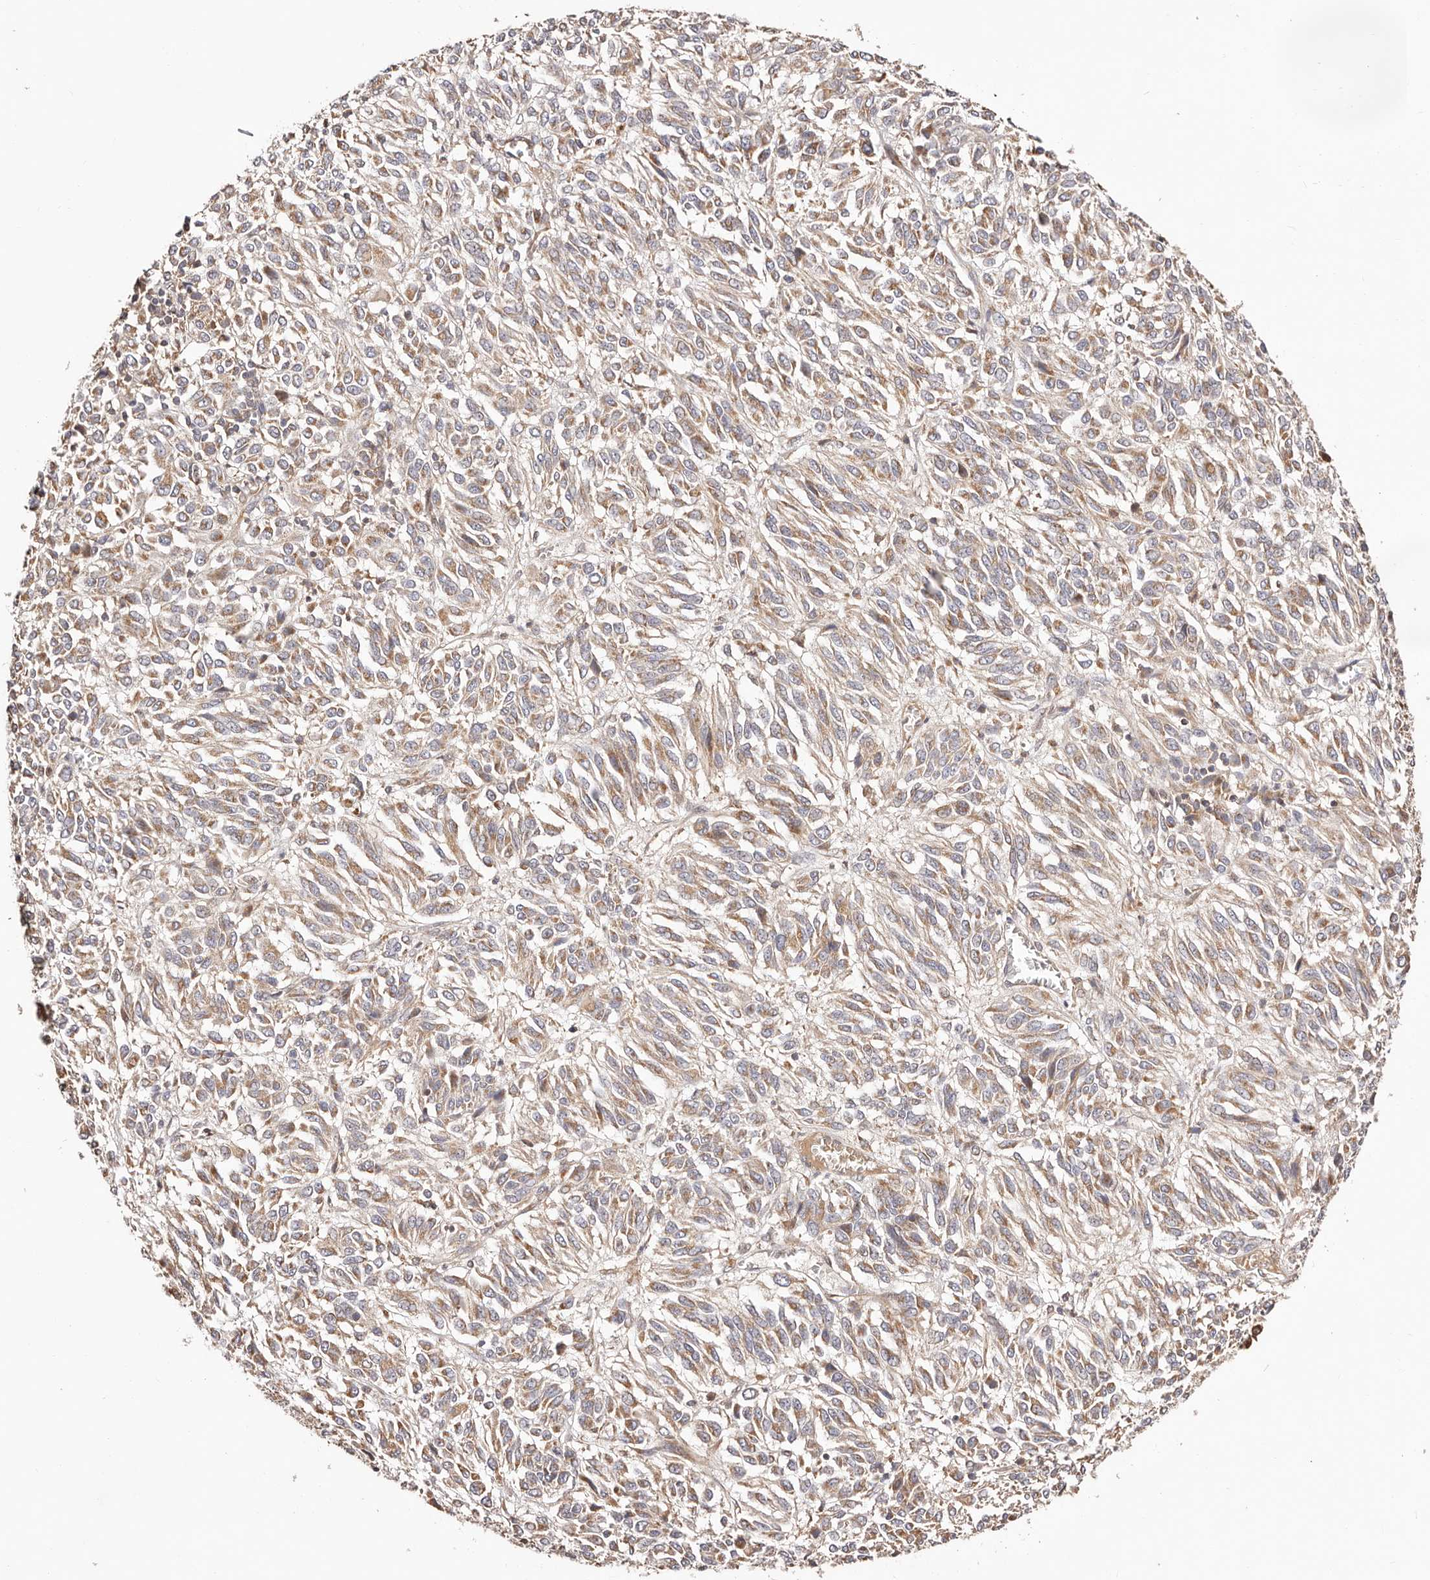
{"staining": {"intensity": "moderate", "quantity": ">75%", "location": "cytoplasmic/membranous"}, "tissue": "melanoma", "cell_type": "Tumor cells", "image_type": "cancer", "snomed": [{"axis": "morphology", "description": "Malignant melanoma, Metastatic site"}, {"axis": "topography", "description": "Lung"}], "caption": "An immunohistochemistry (IHC) histopathology image of tumor tissue is shown. Protein staining in brown shows moderate cytoplasmic/membranous positivity in melanoma within tumor cells. (Stains: DAB in brown, nuclei in blue, Microscopy: brightfield microscopy at high magnification).", "gene": "MAPK1", "patient": {"sex": "male", "age": 64}}